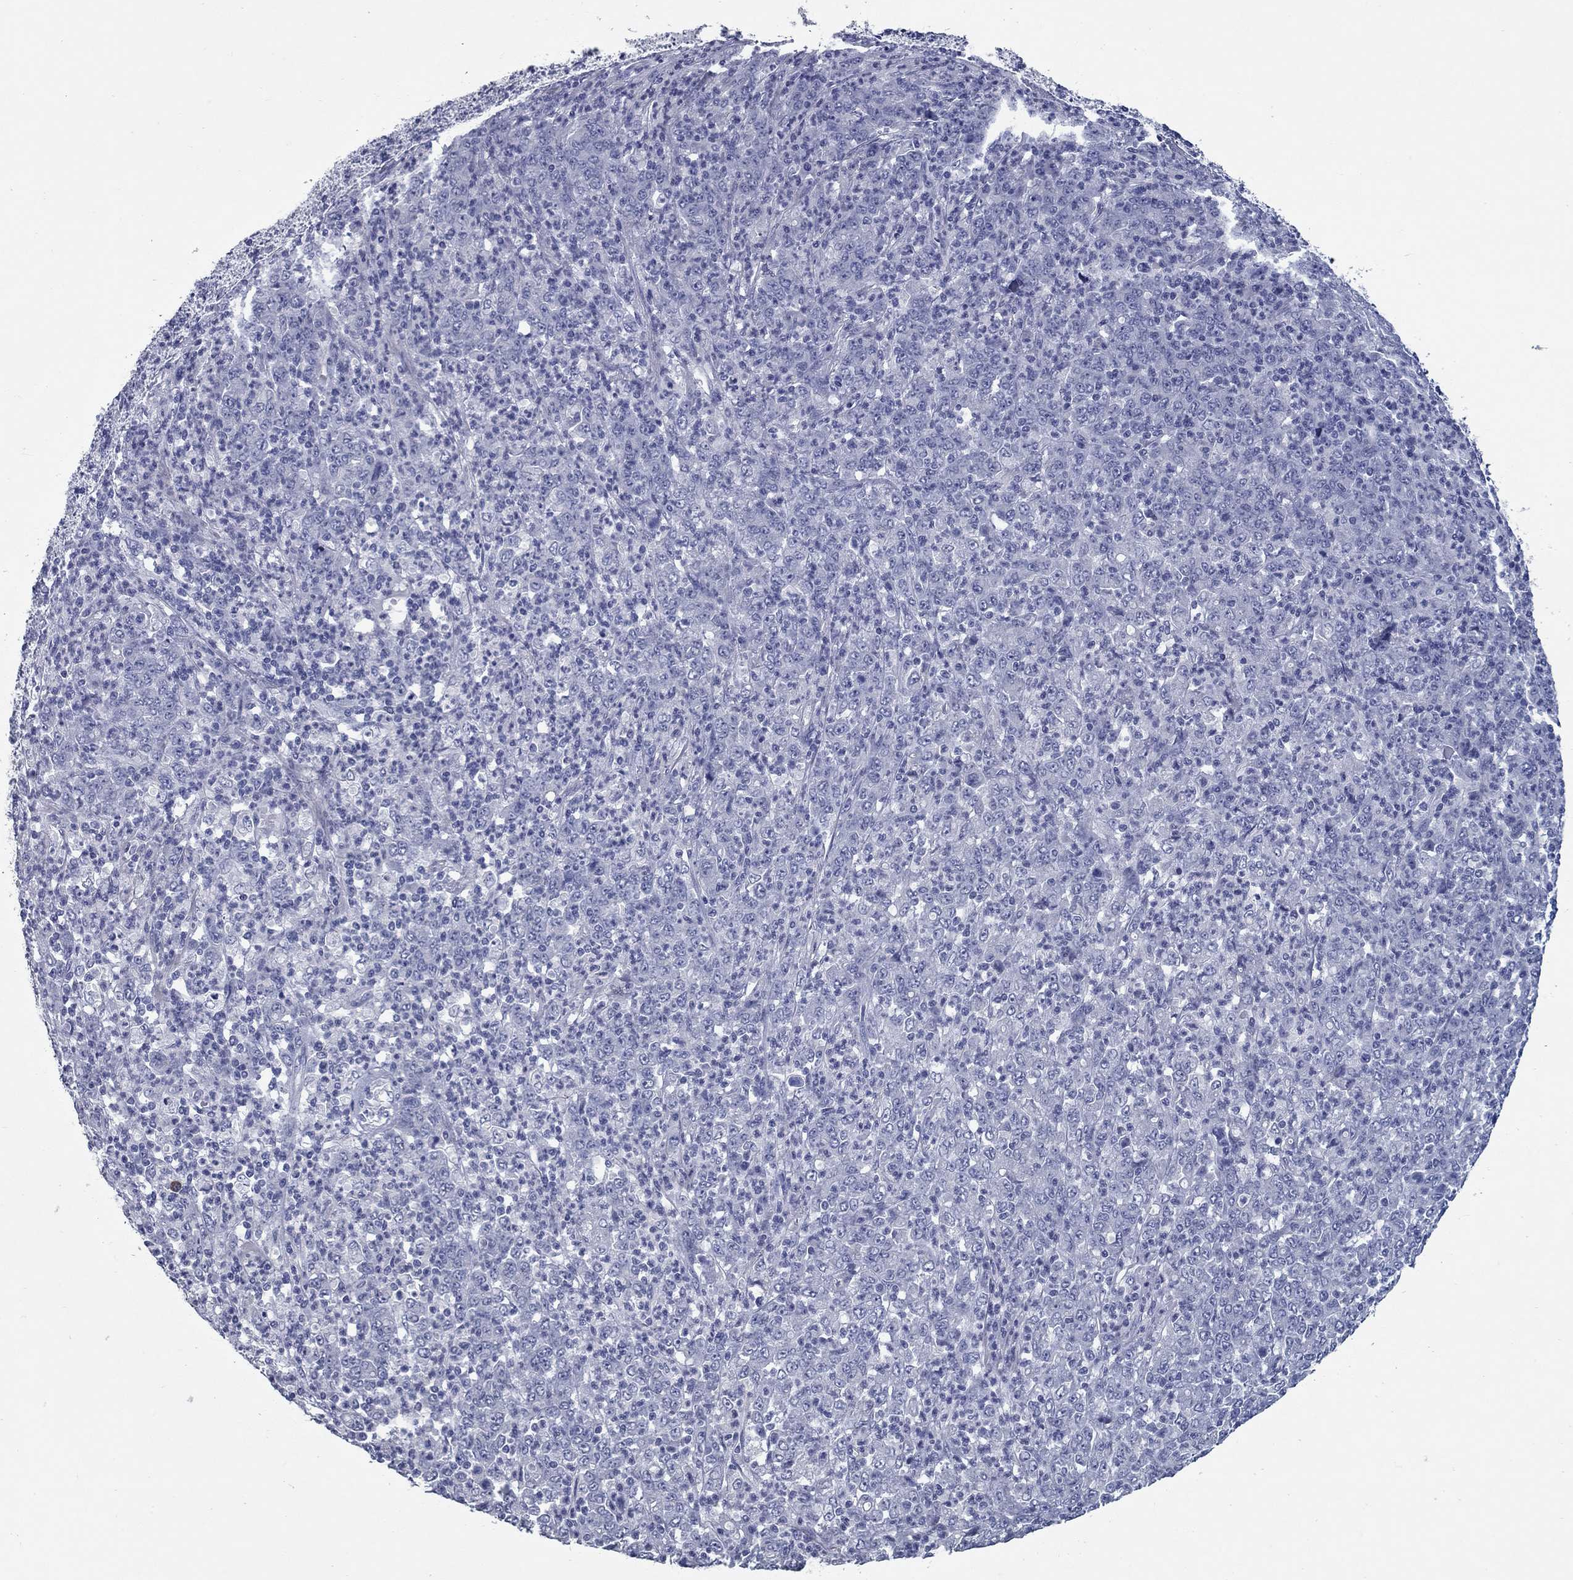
{"staining": {"intensity": "negative", "quantity": "none", "location": "none"}, "tissue": "stomach cancer", "cell_type": "Tumor cells", "image_type": "cancer", "snomed": [{"axis": "morphology", "description": "Adenocarcinoma, NOS"}, {"axis": "topography", "description": "Stomach, lower"}], "caption": "Protein analysis of adenocarcinoma (stomach) shows no significant expression in tumor cells. Brightfield microscopy of immunohistochemistry (IHC) stained with DAB (brown) and hematoxylin (blue), captured at high magnification.", "gene": "KIRREL2", "patient": {"sex": "female", "age": 71}}